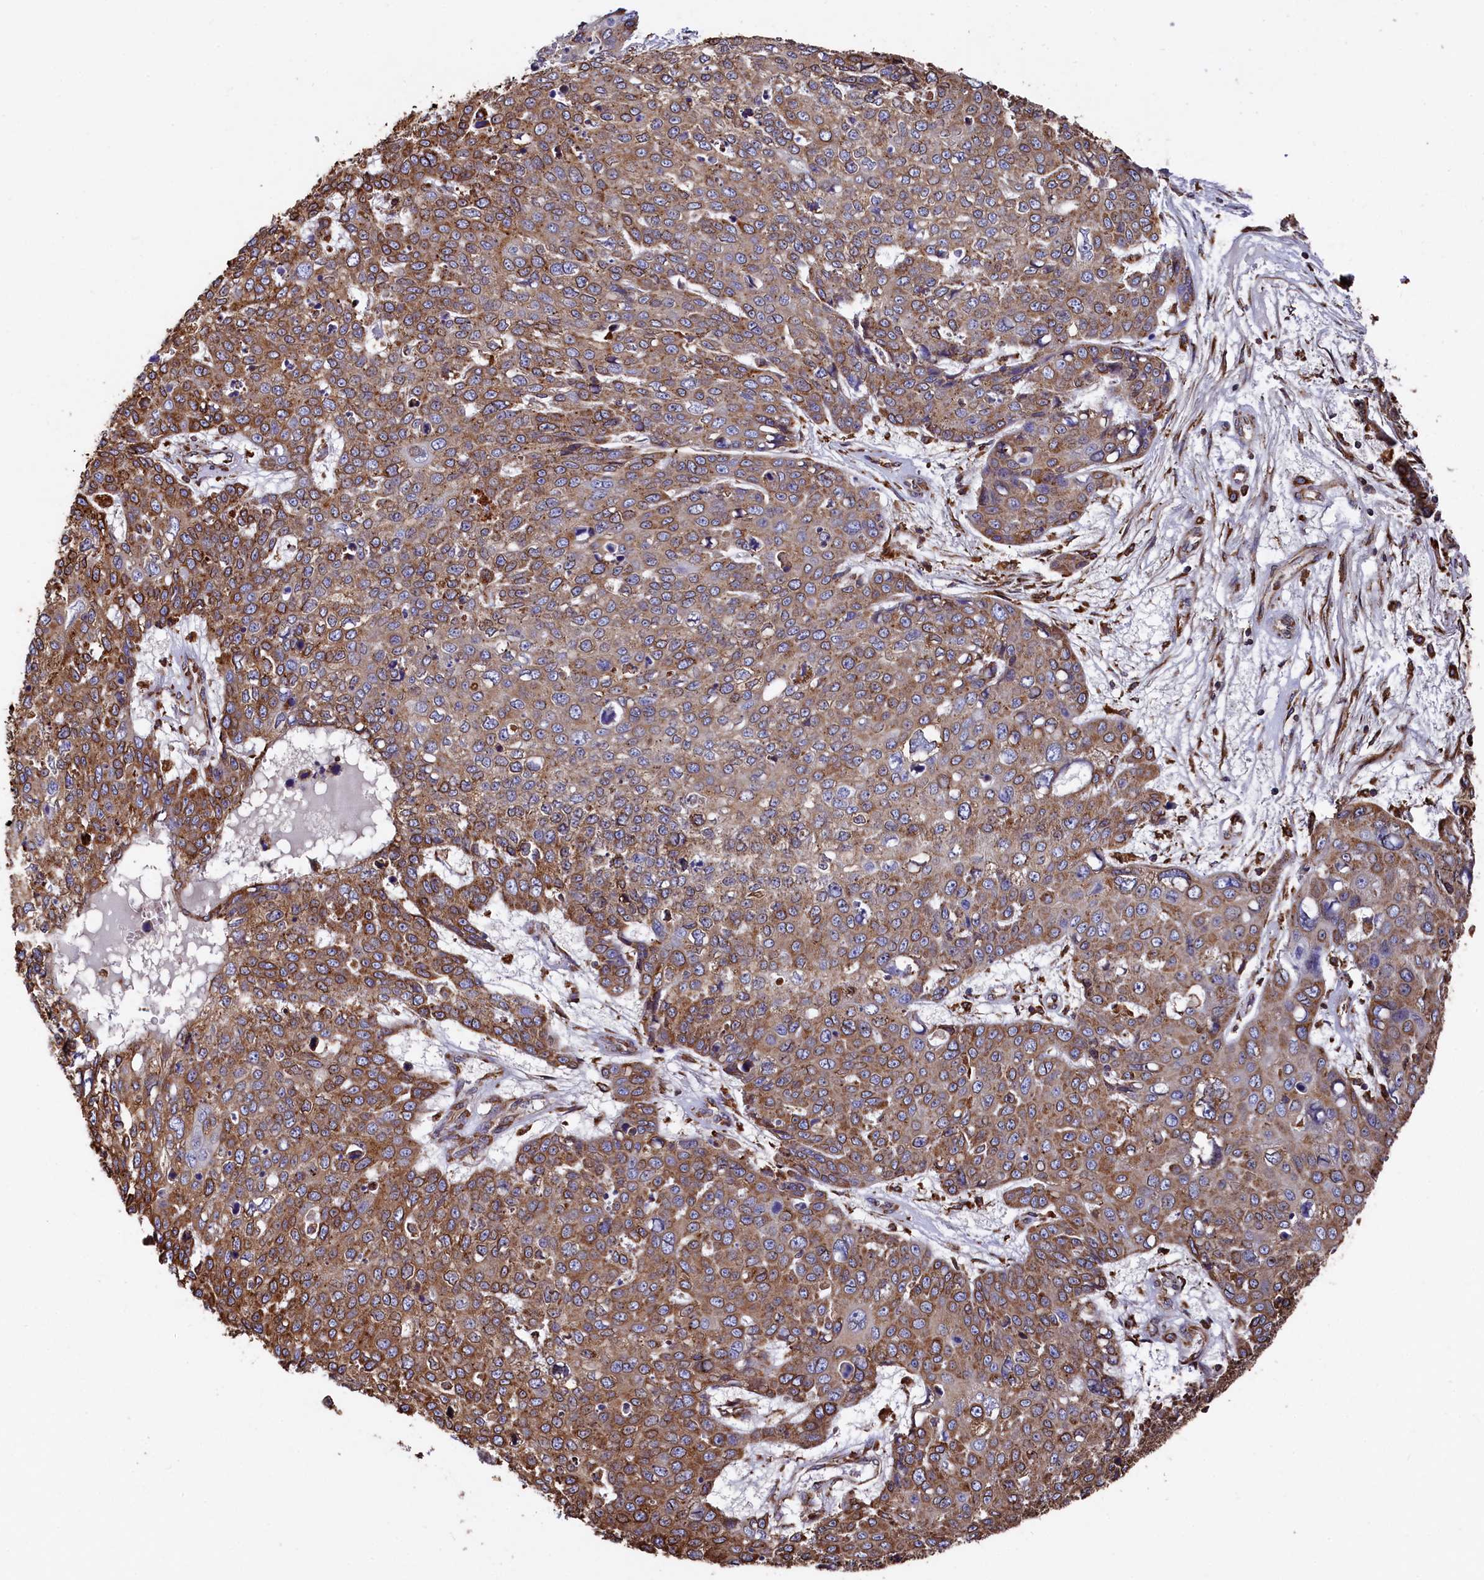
{"staining": {"intensity": "moderate", "quantity": ">75%", "location": "cytoplasmic/membranous"}, "tissue": "skin cancer", "cell_type": "Tumor cells", "image_type": "cancer", "snomed": [{"axis": "morphology", "description": "Squamous cell carcinoma, NOS"}, {"axis": "topography", "description": "Skin"}], "caption": "Moderate cytoplasmic/membranous protein positivity is seen in approximately >75% of tumor cells in squamous cell carcinoma (skin).", "gene": "NEURL1B", "patient": {"sex": "male", "age": 71}}